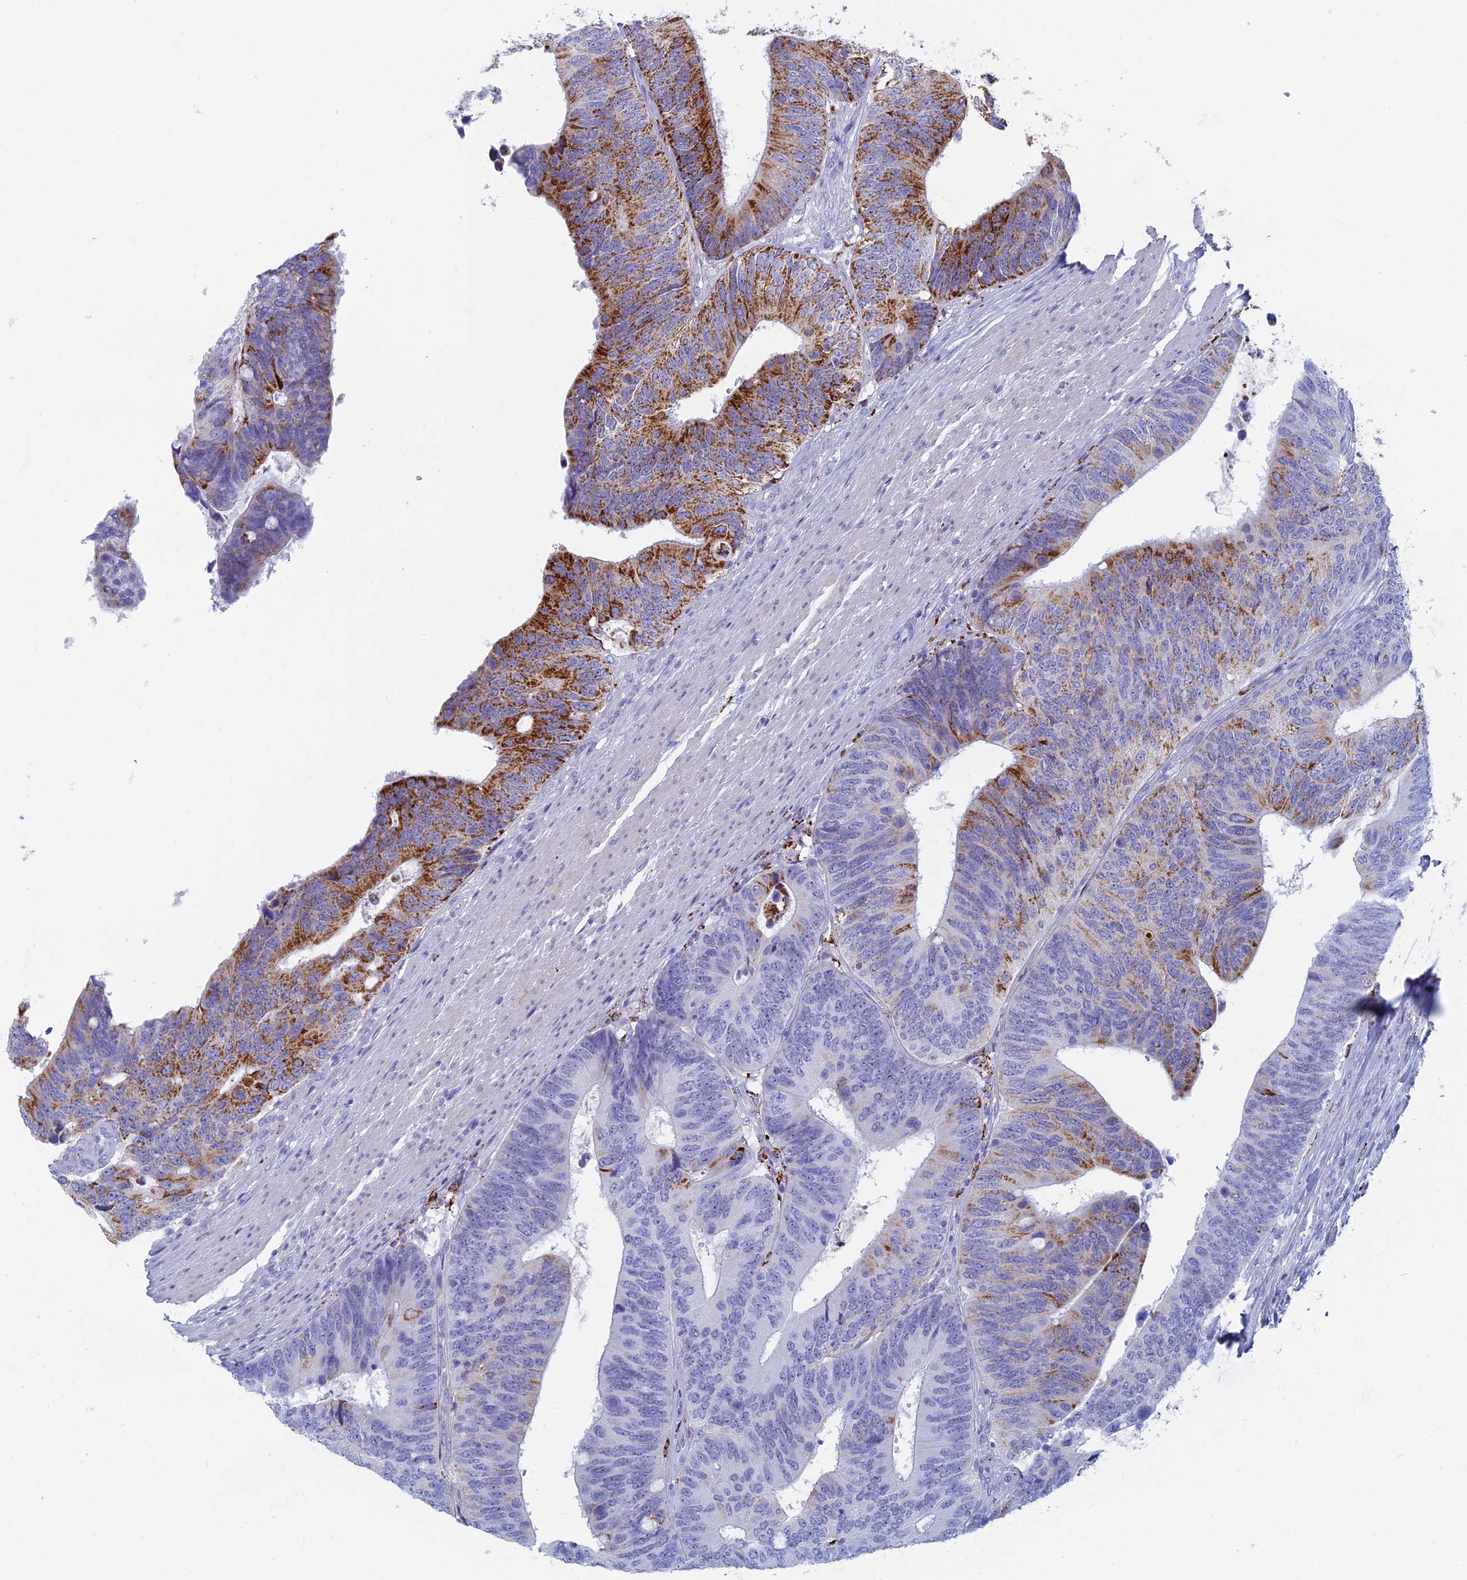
{"staining": {"intensity": "strong", "quantity": "25%-75%", "location": "cytoplasmic/membranous"}, "tissue": "colorectal cancer", "cell_type": "Tumor cells", "image_type": "cancer", "snomed": [{"axis": "morphology", "description": "Adenocarcinoma, NOS"}, {"axis": "topography", "description": "Colon"}], "caption": "A high amount of strong cytoplasmic/membranous positivity is appreciated in about 25%-75% of tumor cells in colorectal cancer tissue.", "gene": "ALMS1", "patient": {"sex": "male", "age": 87}}